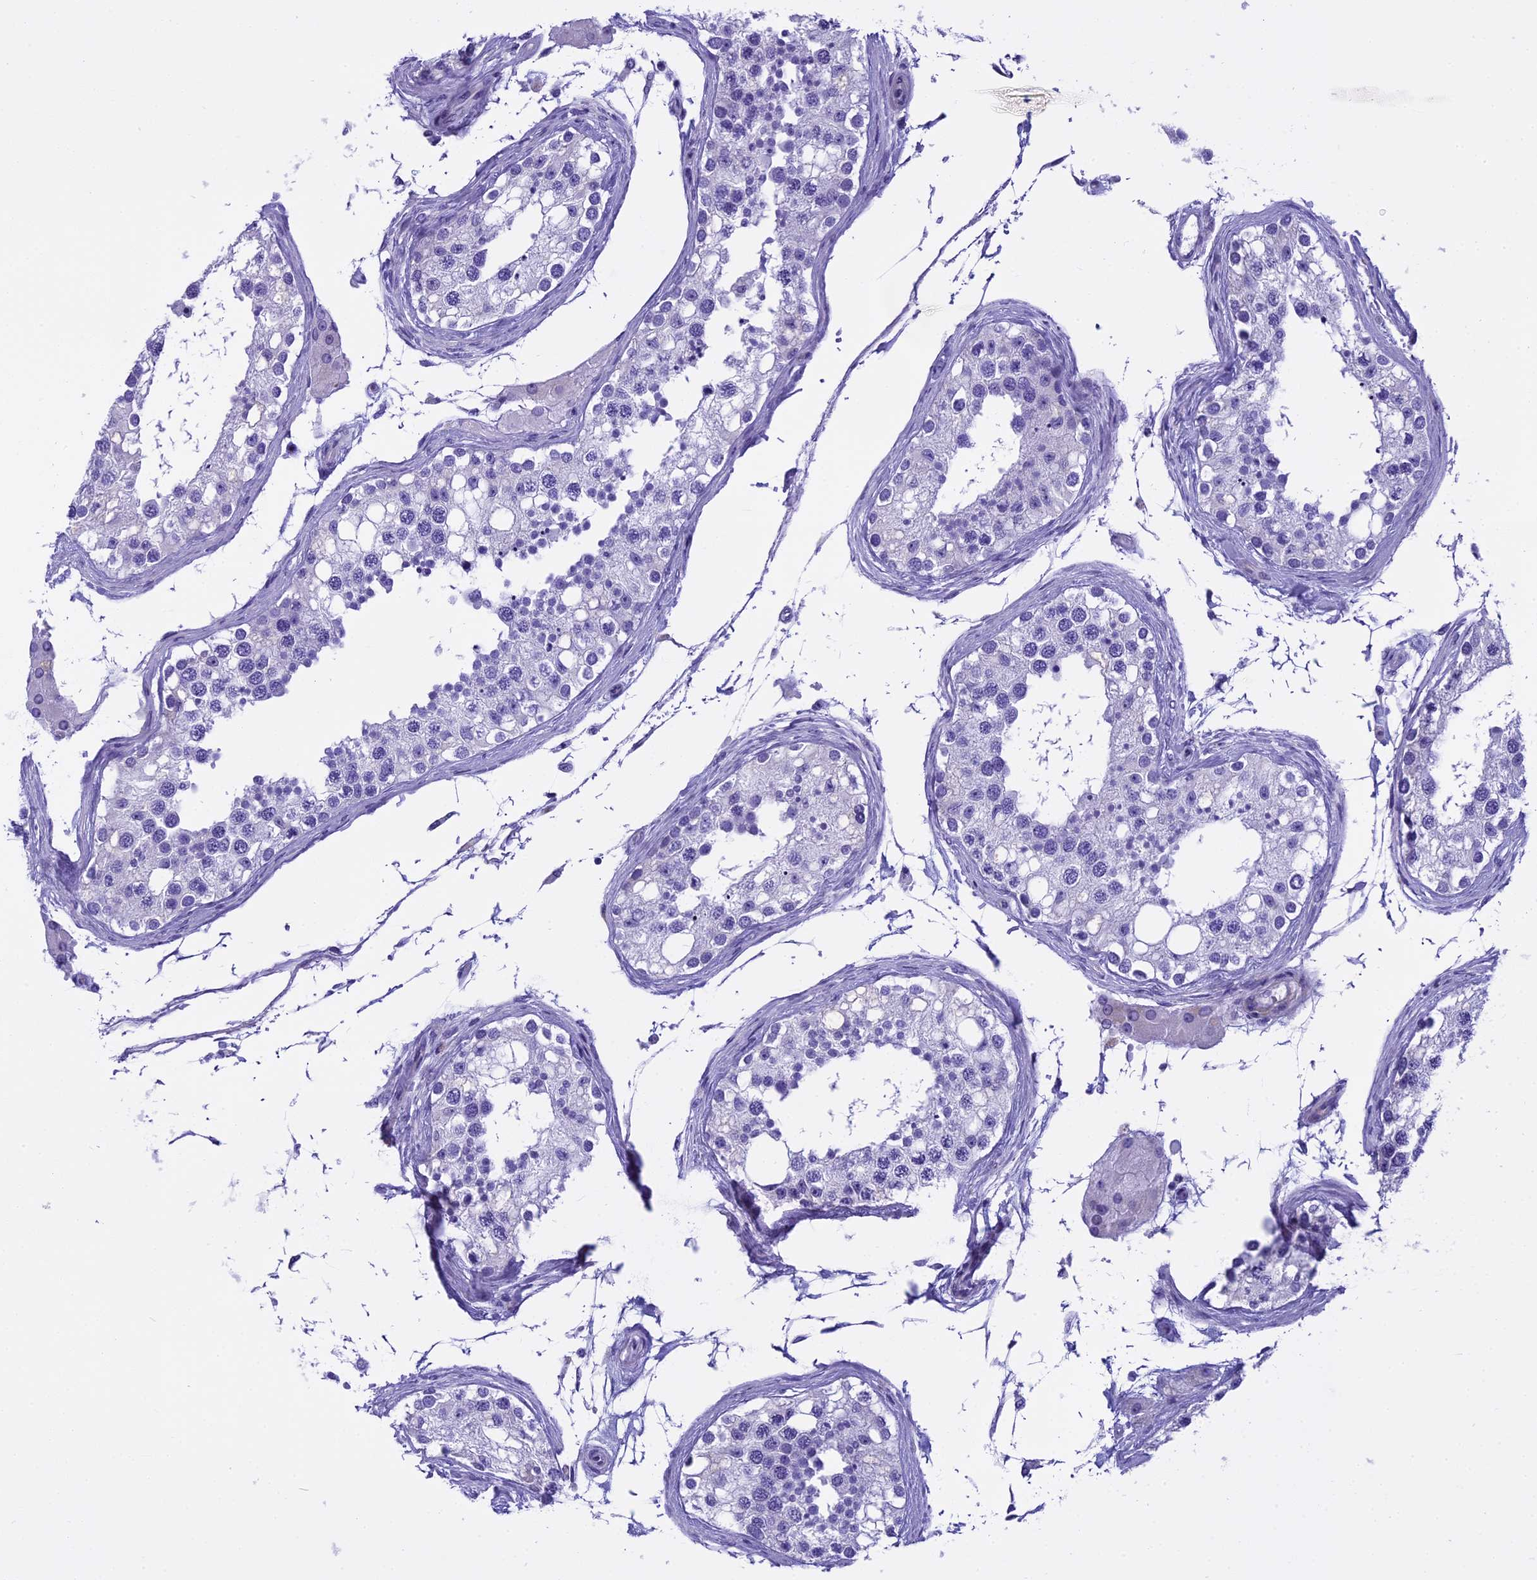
{"staining": {"intensity": "negative", "quantity": "none", "location": "none"}, "tissue": "testis", "cell_type": "Cells in seminiferous ducts", "image_type": "normal", "snomed": [{"axis": "morphology", "description": "Normal tissue, NOS"}, {"axis": "topography", "description": "Testis"}], "caption": "Immunohistochemical staining of normal human testis reveals no significant staining in cells in seminiferous ducts. Brightfield microscopy of IHC stained with DAB (brown) and hematoxylin (blue), captured at high magnification.", "gene": "KCTD14", "patient": {"sex": "male", "age": 68}}